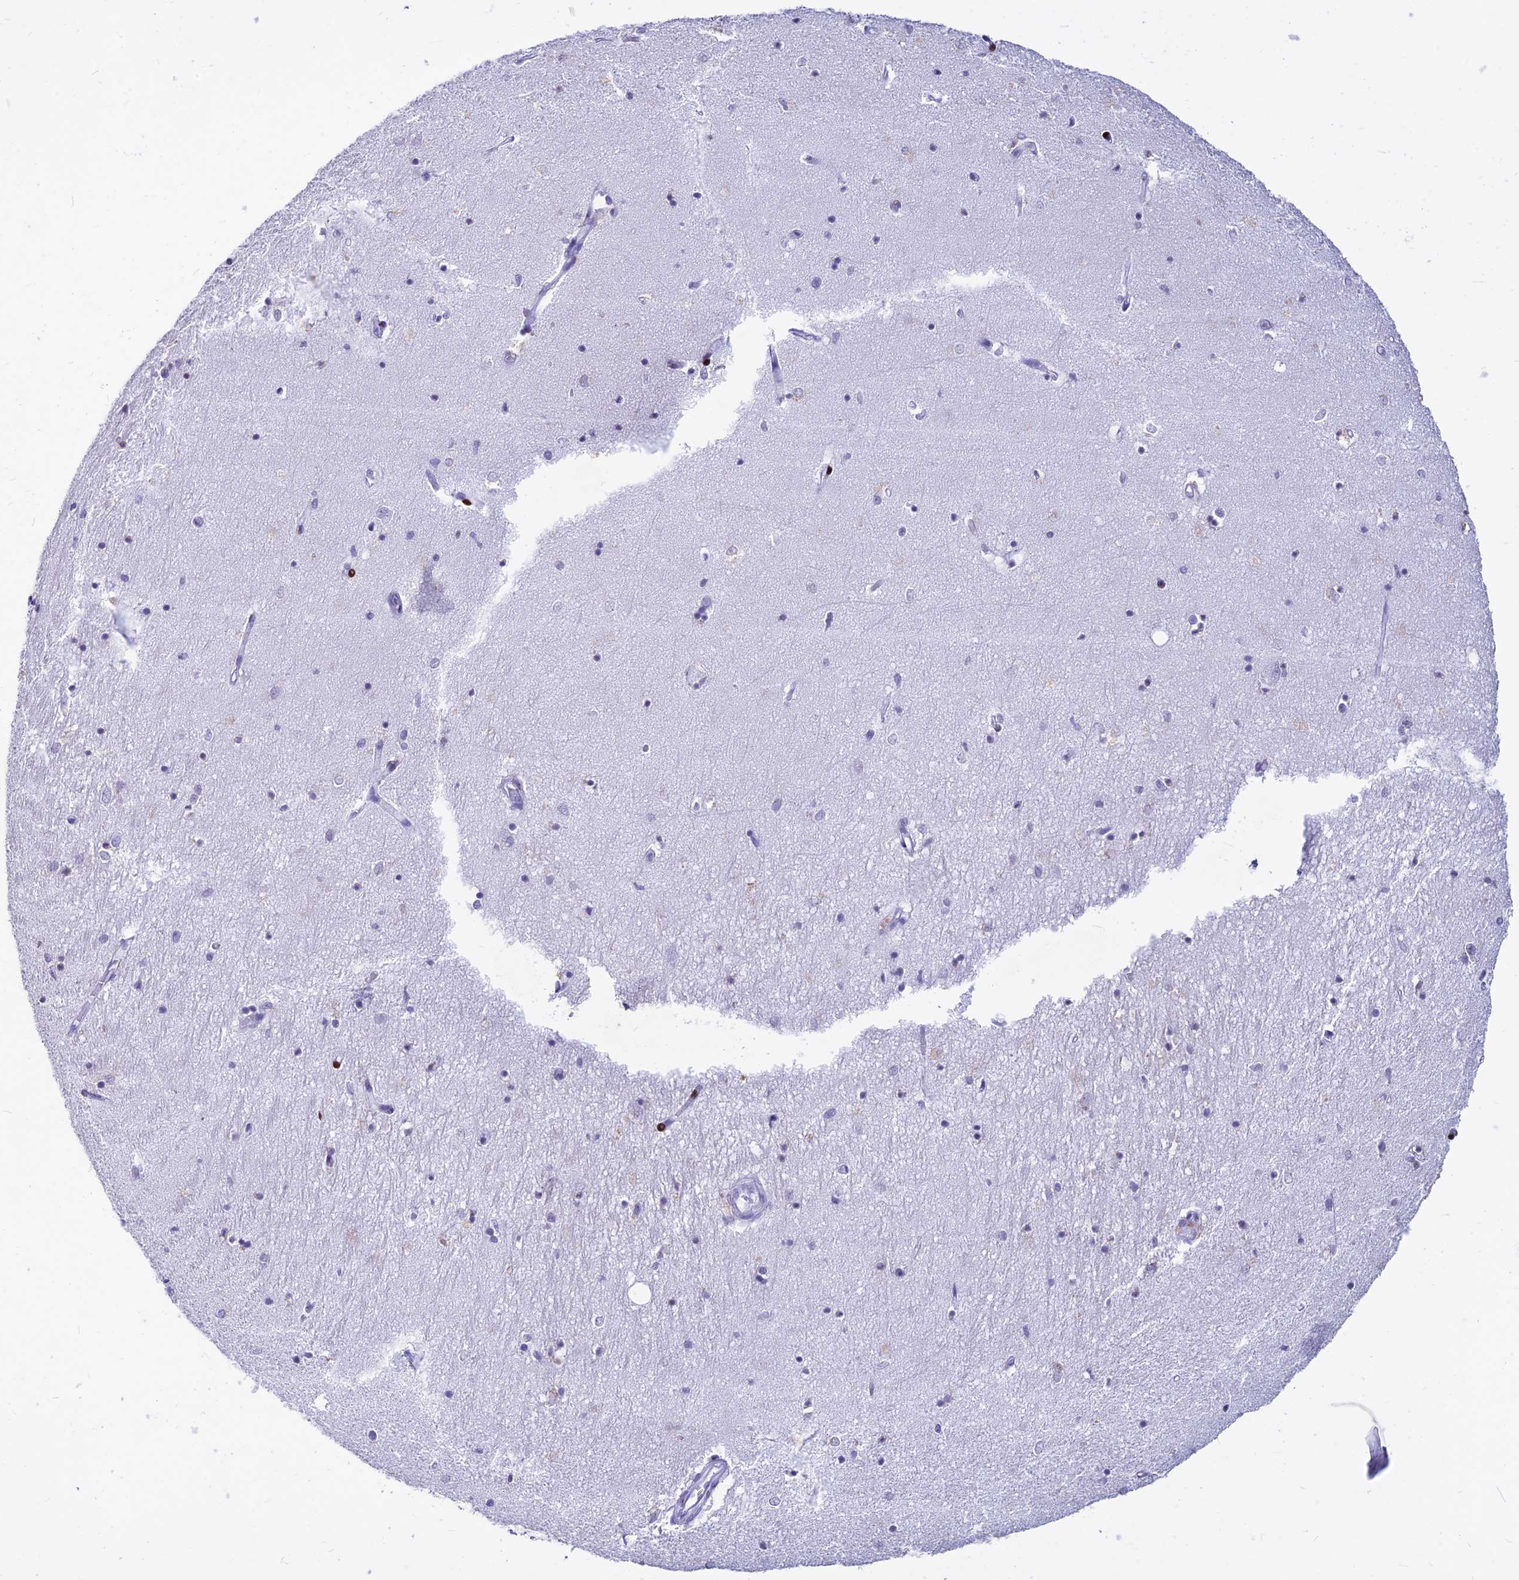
{"staining": {"intensity": "negative", "quantity": "none", "location": "none"}, "tissue": "hippocampus", "cell_type": "Glial cells", "image_type": "normal", "snomed": [{"axis": "morphology", "description": "Normal tissue, NOS"}, {"axis": "topography", "description": "Hippocampus"}], "caption": "Immunohistochemistry (IHC) of benign human hippocampus shows no positivity in glial cells.", "gene": "PRPS1", "patient": {"sex": "female", "age": 64}}